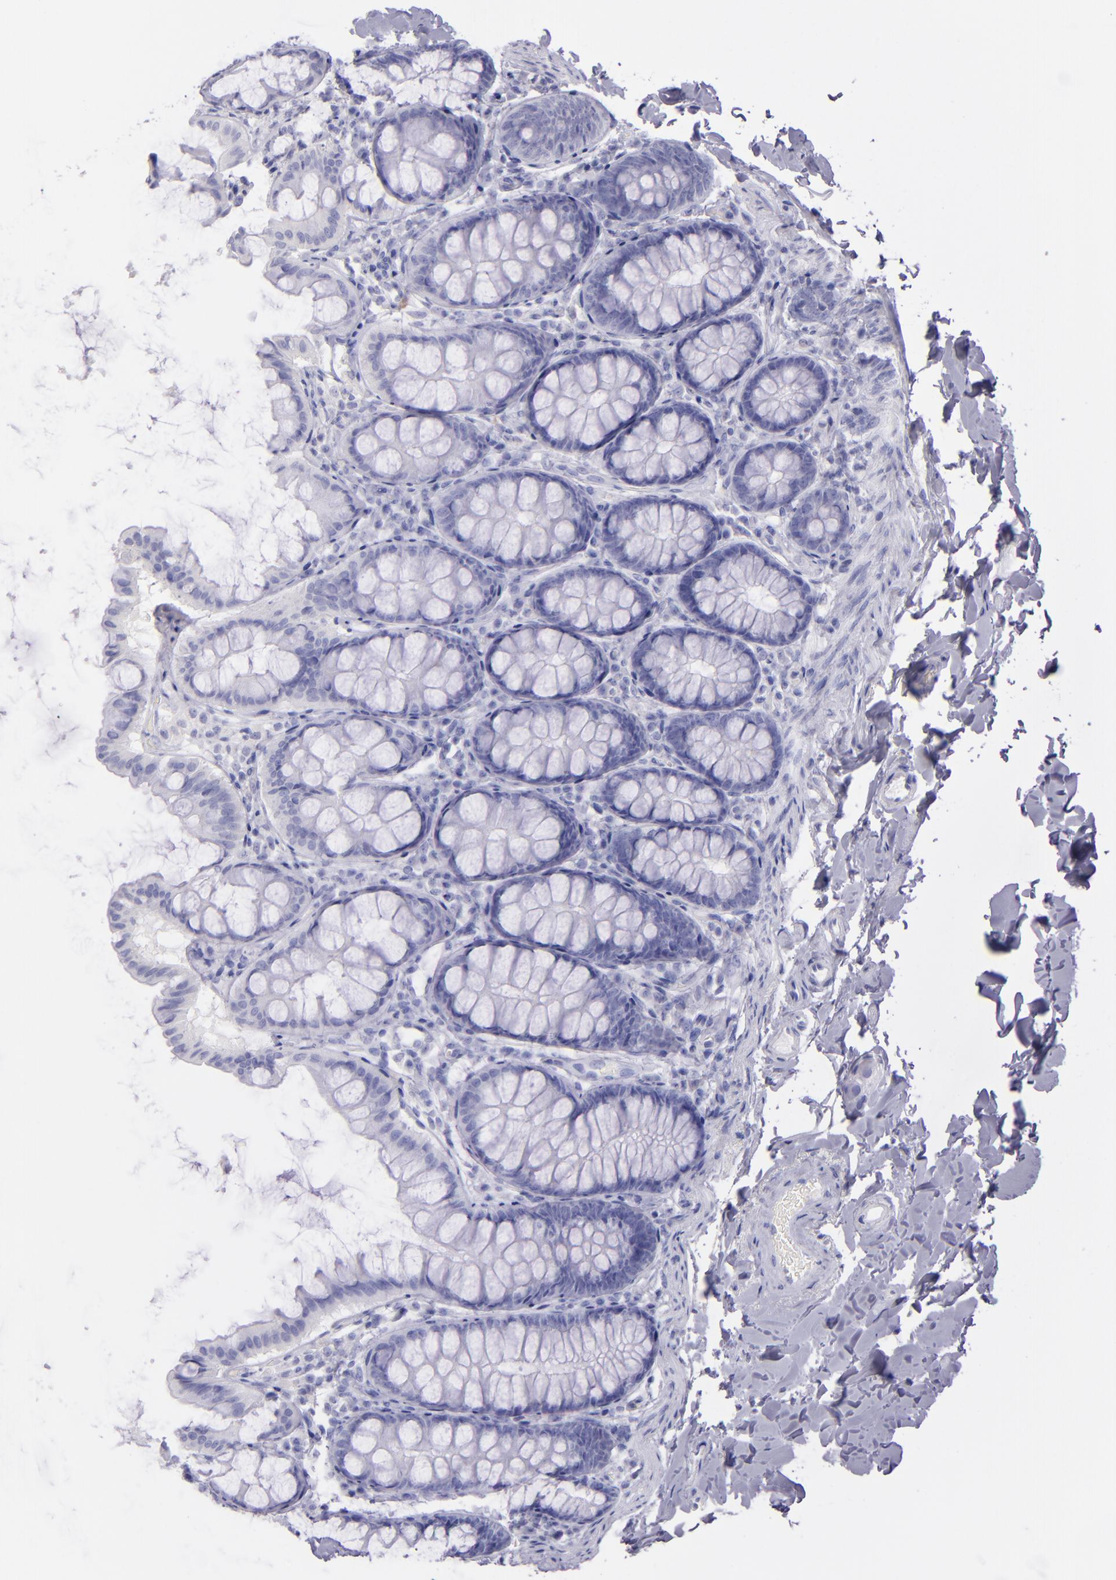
{"staining": {"intensity": "negative", "quantity": "none", "location": "none"}, "tissue": "colon", "cell_type": "Endothelial cells", "image_type": "normal", "snomed": [{"axis": "morphology", "description": "Normal tissue, NOS"}, {"axis": "topography", "description": "Colon"}], "caption": "IHC photomicrograph of normal colon: colon stained with DAB shows no significant protein expression in endothelial cells.", "gene": "TNNT3", "patient": {"sex": "female", "age": 61}}